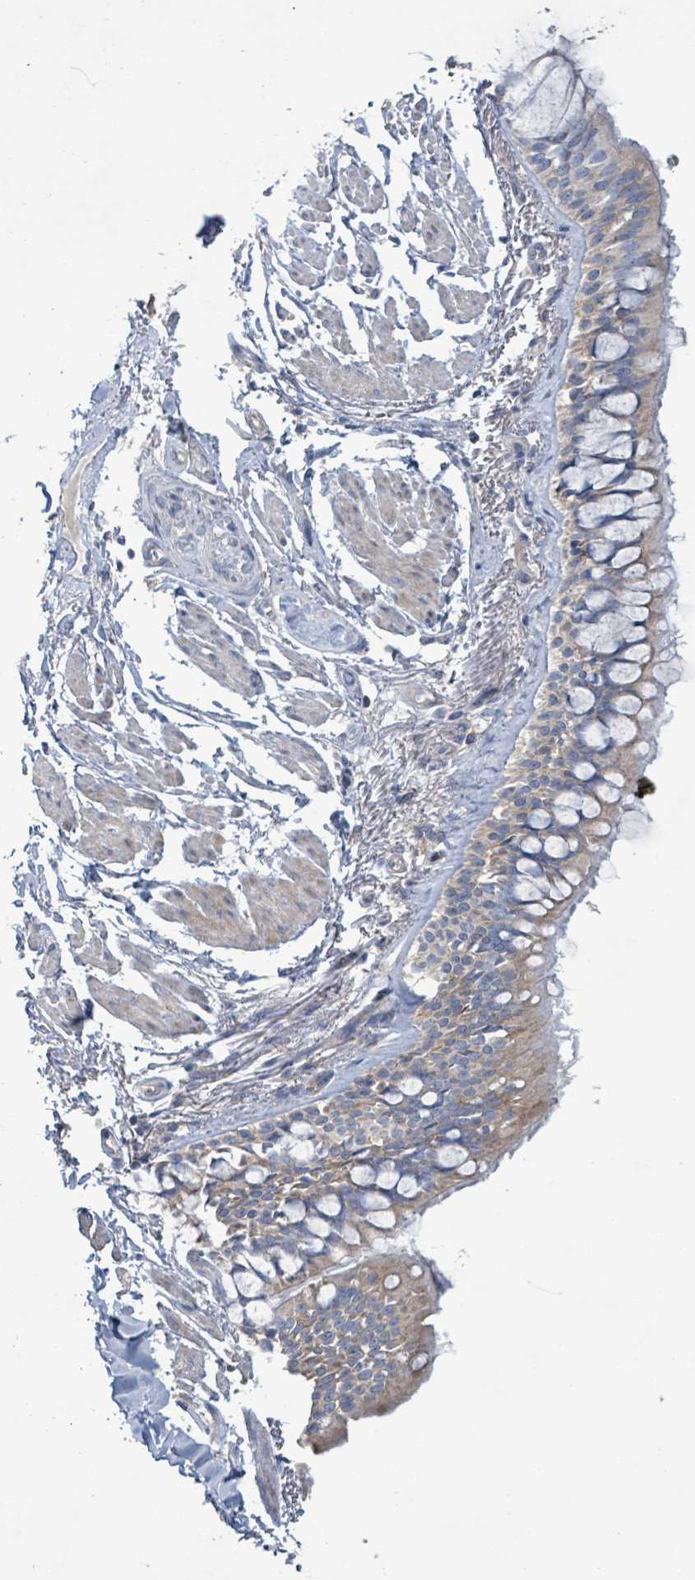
{"staining": {"intensity": "weak", "quantity": "25%-75%", "location": "cytoplasmic/membranous"}, "tissue": "bronchus", "cell_type": "Respiratory epithelial cells", "image_type": "normal", "snomed": [{"axis": "morphology", "description": "Normal tissue, NOS"}, {"axis": "topography", "description": "Bronchus"}], "caption": "Weak cytoplasmic/membranous staining for a protein is seen in approximately 25%-75% of respiratory epithelial cells of benign bronchus using immunohistochemistry.", "gene": "RPL32", "patient": {"sex": "male", "age": 70}}